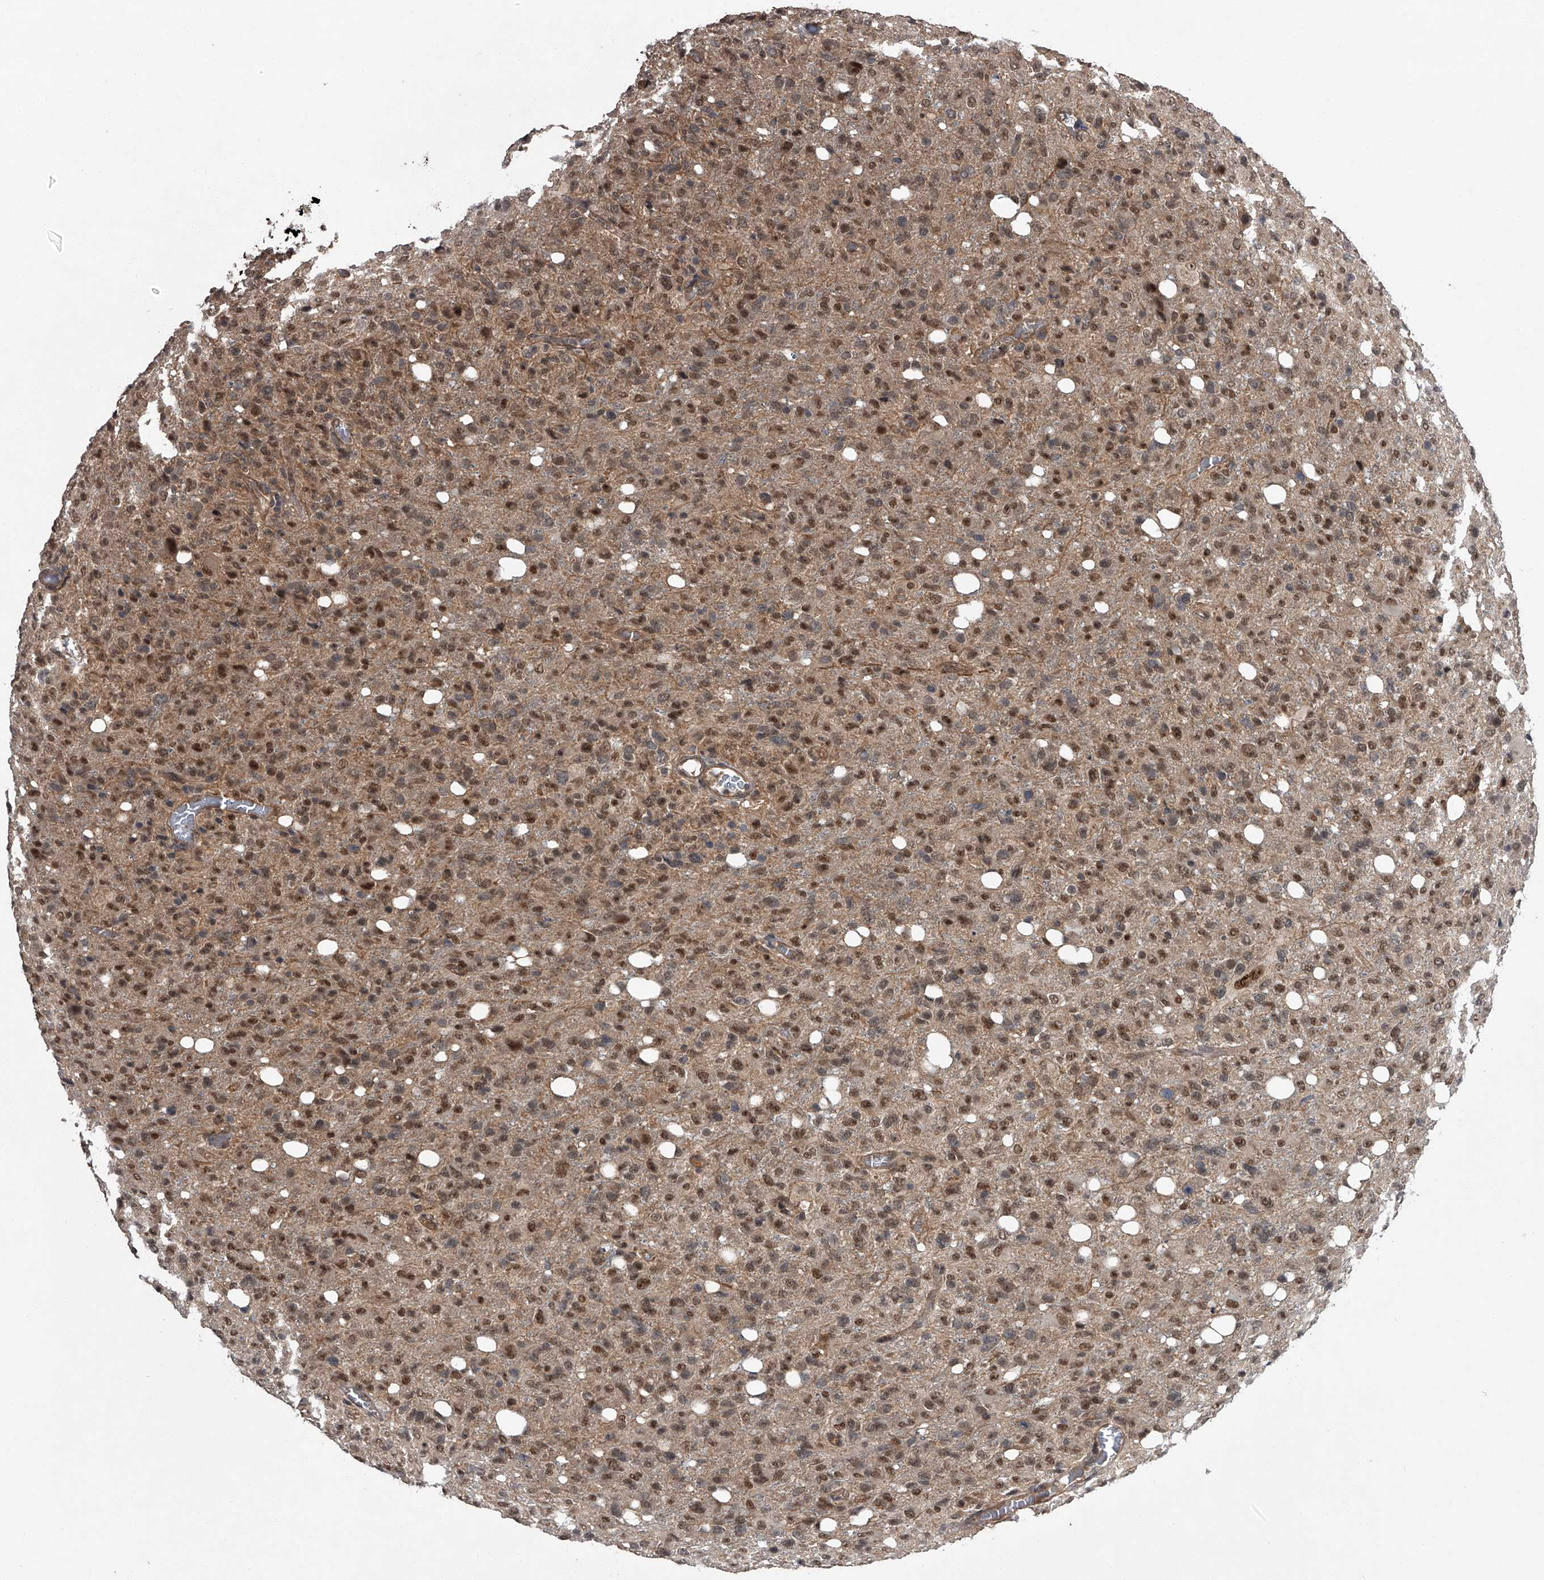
{"staining": {"intensity": "moderate", "quantity": ">75%", "location": "nuclear"}, "tissue": "glioma", "cell_type": "Tumor cells", "image_type": "cancer", "snomed": [{"axis": "morphology", "description": "Glioma, malignant, High grade"}, {"axis": "topography", "description": "Brain"}], "caption": "This micrograph reveals immunohistochemistry staining of human glioma, with medium moderate nuclear staining in approximately >75% of tumor cells.", "gene": "SLC12A8", "patient": {"sex": "female", "age": 57}}